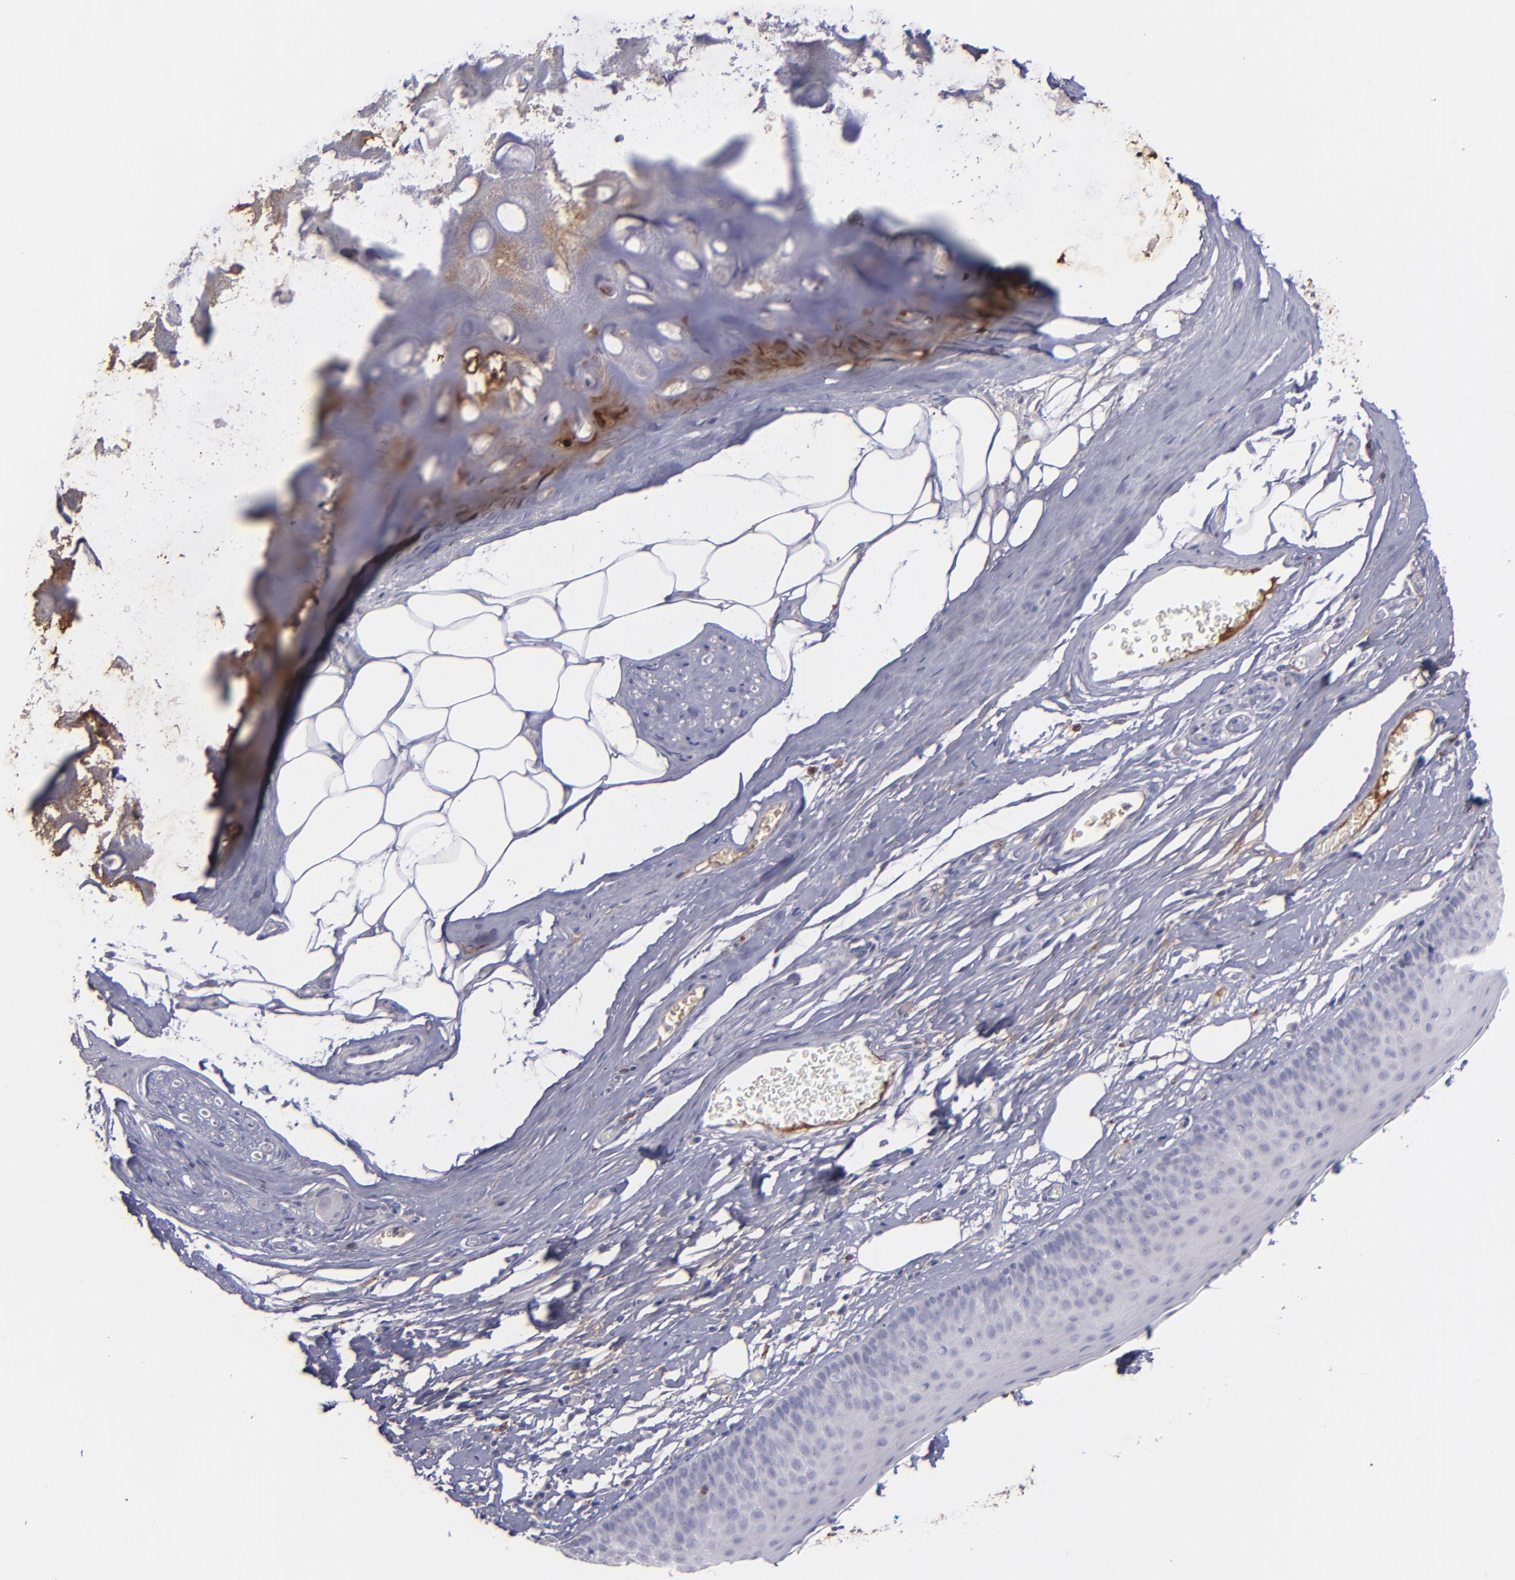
{"staining": {"intensity": "weak", "quantity": "<25%", "location": "cytoplasmic/membranous"}, "tissue": "nasopharynx", "cell_type": "Respiratory epithelial cells", "image_type": "normal", "snomed": [{"axis": "morphology", "description": "Normal tissue, NOS"}, {"axis": "topography", "description": "Nasopharynx"}], "caption": "Immunohistochemical staining of normal nasopharynx exhibits no significant positivity in respiratory epithelial cells.", "gene": "C1QA", "patient": {"sex": "male", "age": 56}}